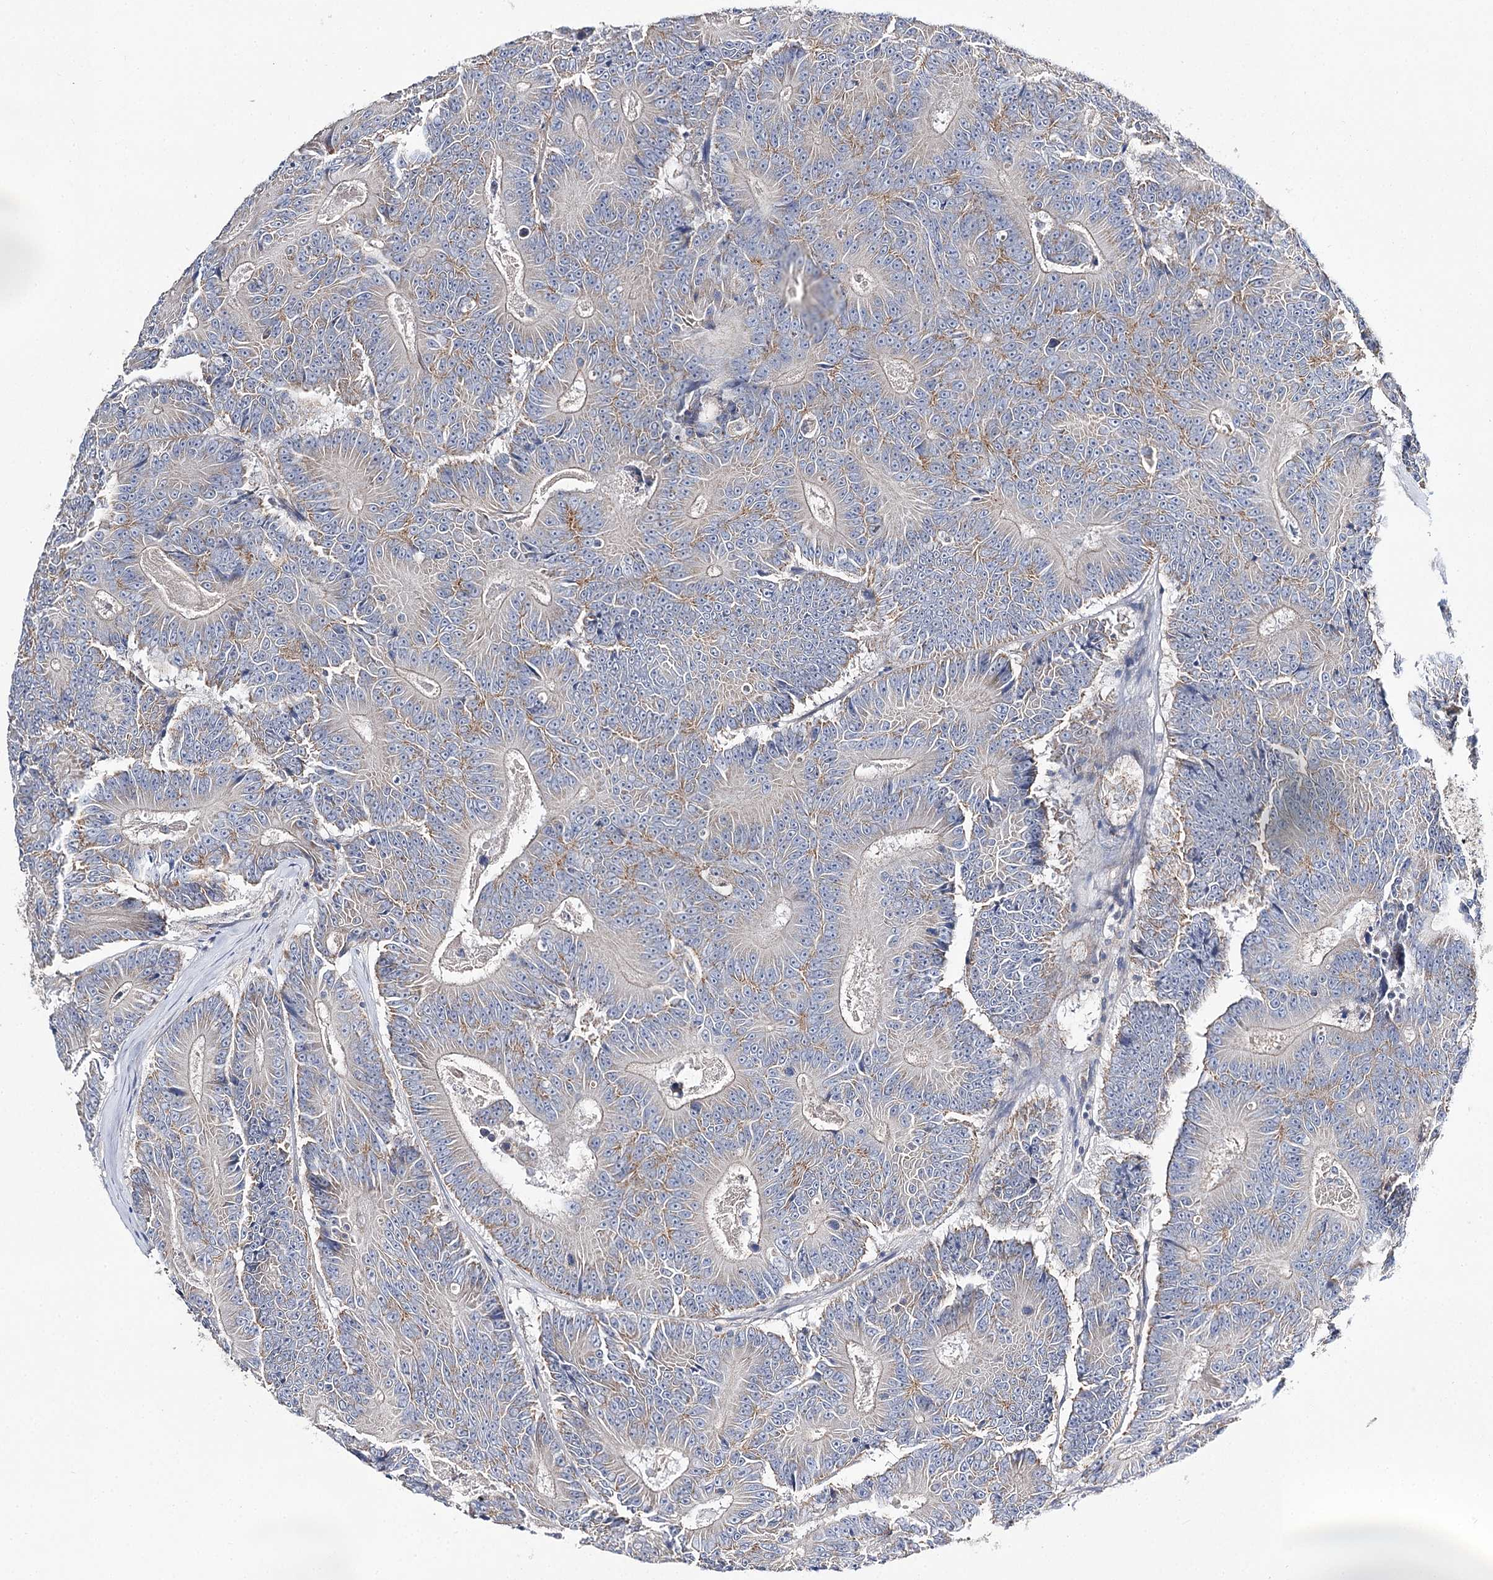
{"staining": {"intensity": "weak", "quantity": "<25%", "location": "cytoplasmic/membranous"}, "tissue": "colorectal cancer", "cell_type": "Tumor cells", "image_type": "cancer", "snomed": [{"axis": "morphology", "description": "Adenocarcinoma, NOS"}, {"axis": "topography", "description": "Colon"}], "caption": "High magnification brightfield microscopy of colorectal cancer (adenocarcinoma) stained with DAB (brown) and counterstained with hematoxylin (blue): tumor cells show no significant expression.", "gene": "AURKC", "patient": {"sex": "male", "age": 83}}